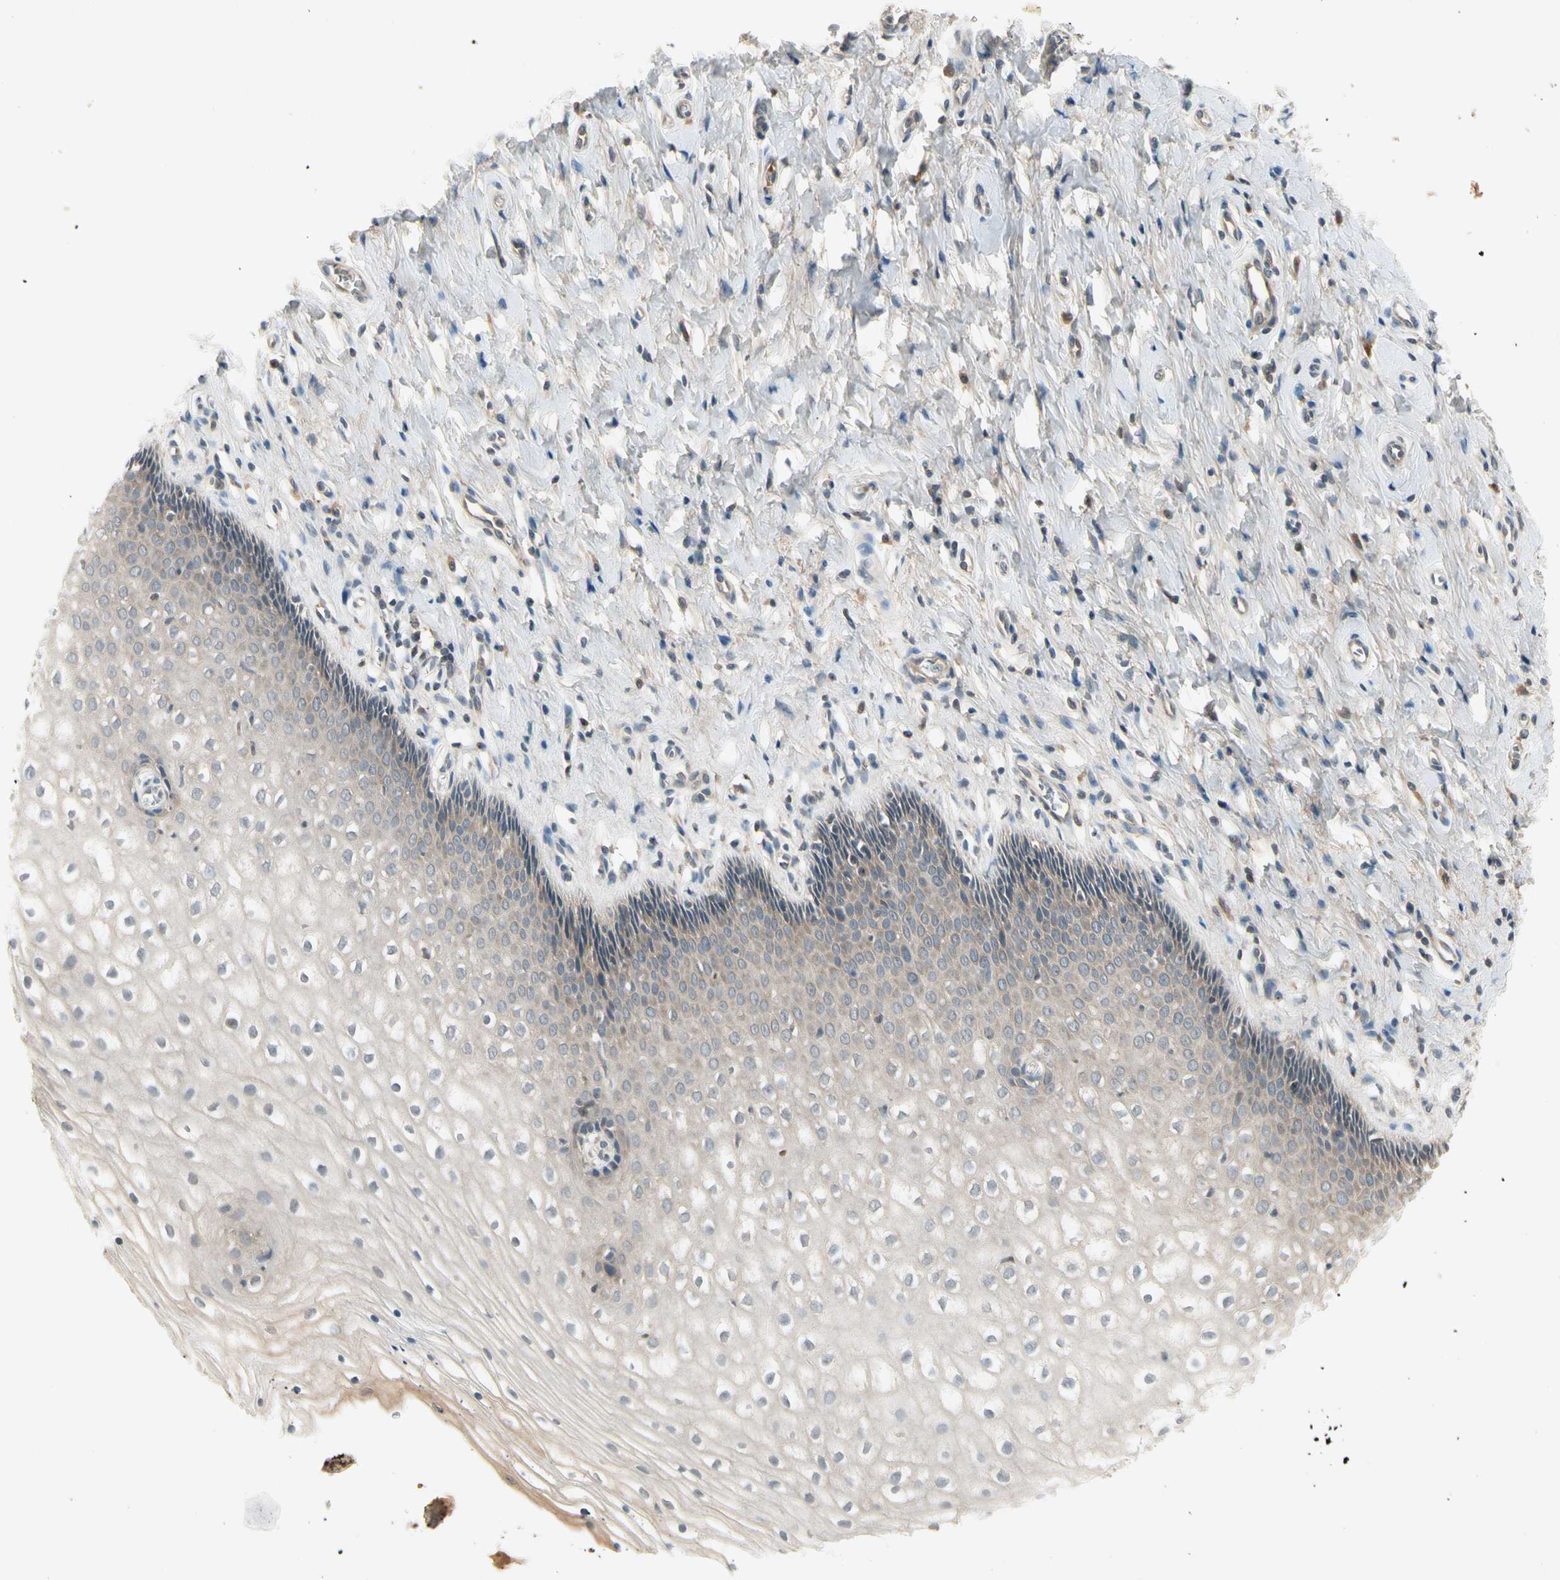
{"staining": {"intensity": "weak", "quantity": "<25%", "location": "cytoplasmic/membranous"}, "tissue": "vagina", "cell_type": "Squamous epithelial cells", "image_type": "normal", "snomed": [{"axis": "morphology", "description": "Normal tissue, NOS"}, {"axis": "topography", "description": "Soft tissue"}, {"axis": "topography", "description": "Vagina"}], "caption": "Immunohistochemistry (IHC) micrograph of normal vagina: vagina stained with DAB (3,3'-diaminobenzidine) reveals no significant protein staining in squamous epithelial cells. (DAB (3,3'-diaminobenzidine) IHC visualized using brightfield microscopy, high magnification).", "gene": "CCL4", "patient": {"sex": "female", "age": 61}}